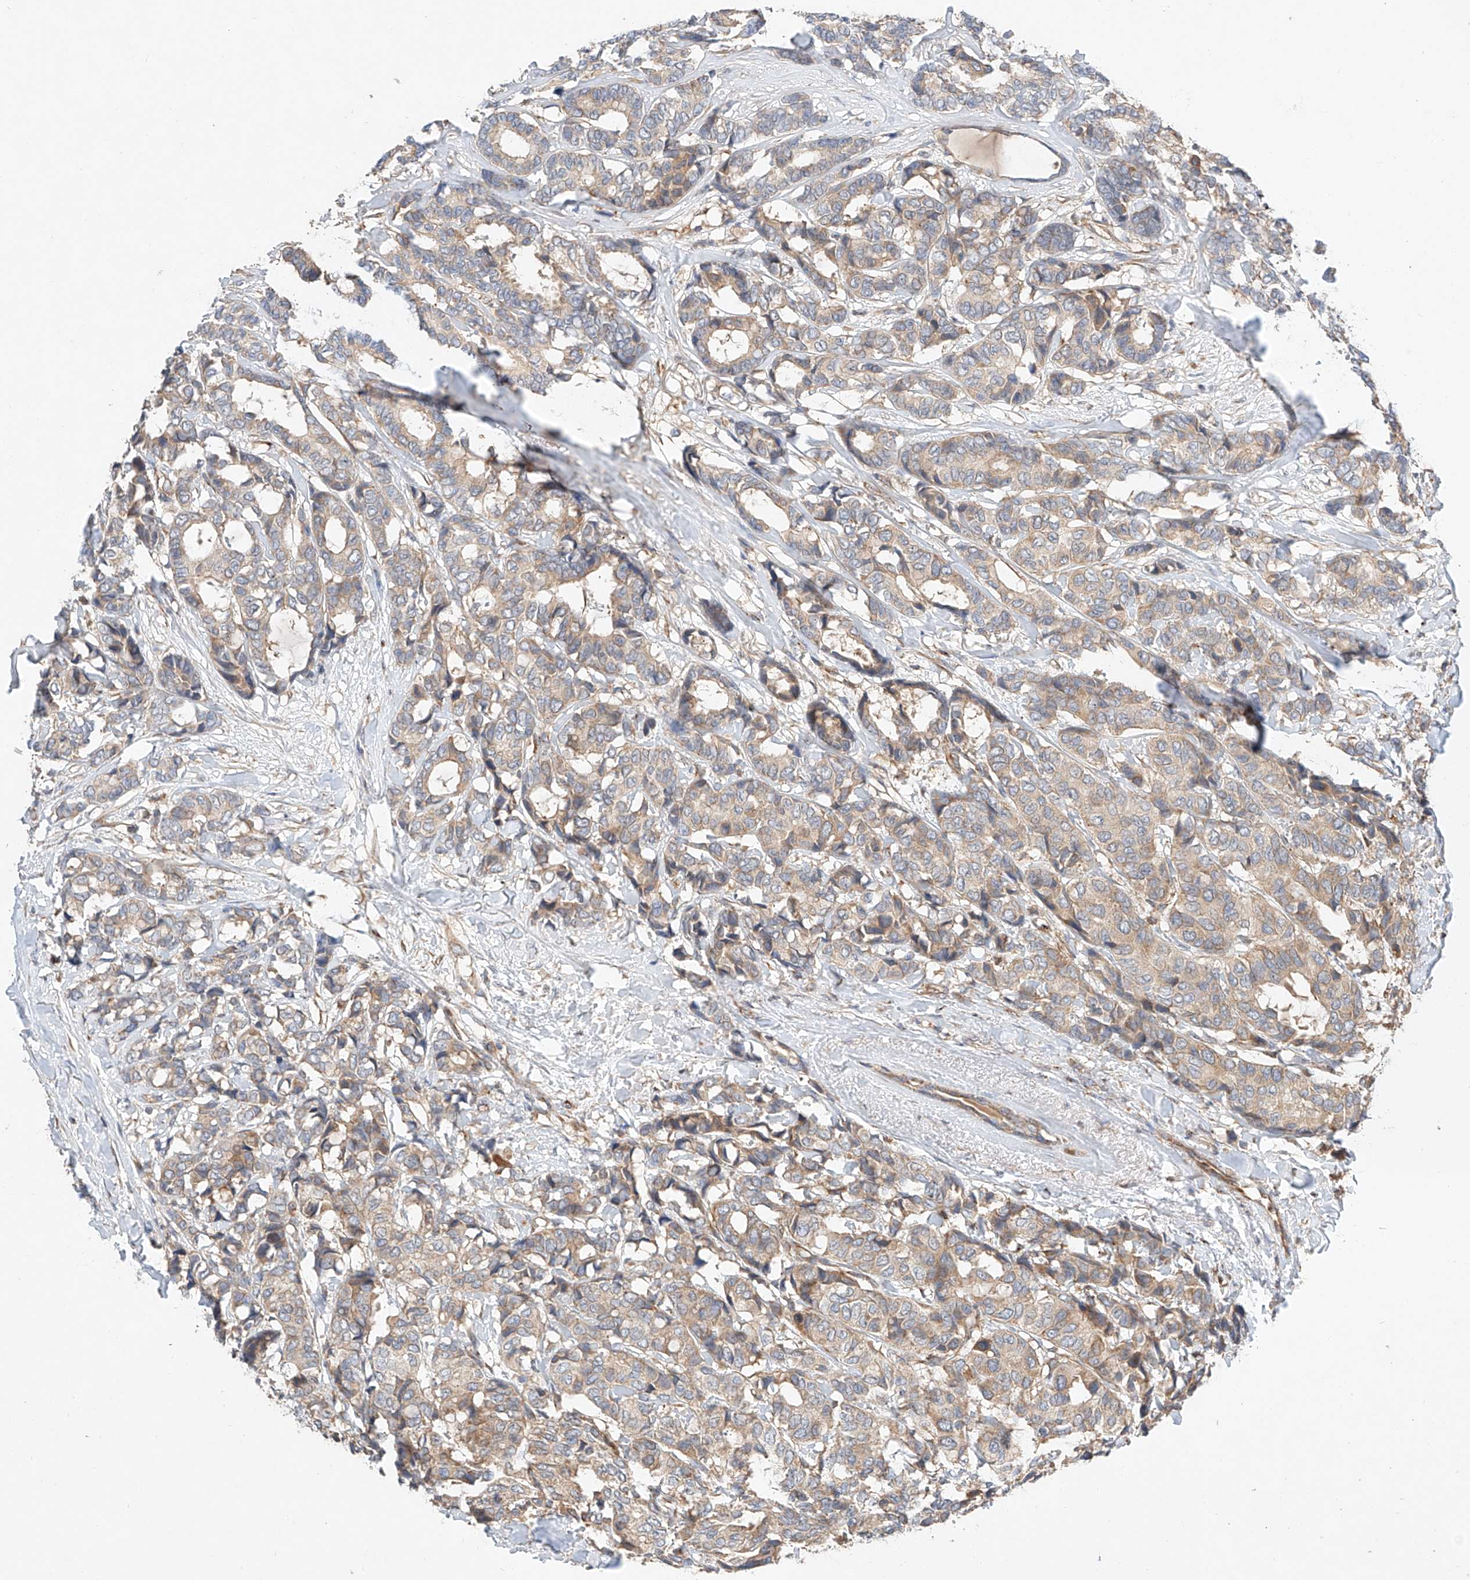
{"staining": {"intensity": "weak", "quantity": ">75%", "location": "cytoplasmic/membranous"}, "tissue": "breast cancer", "cell_type": "Tumor cells", "image_type": "cancer", "snomed": [{"axis": "morphology", "description": "Duct carcinoma"}, {"axis": "topography", "description": "Breast"}], "caption": "Protein staining of invasive ductal carcinoma (breast) tissue displays weak cytoplasmic/membranous expression in about >75% of tumor cells.", "gene": "RUSC1", "patient": {"sex": "female", "age": 87}}